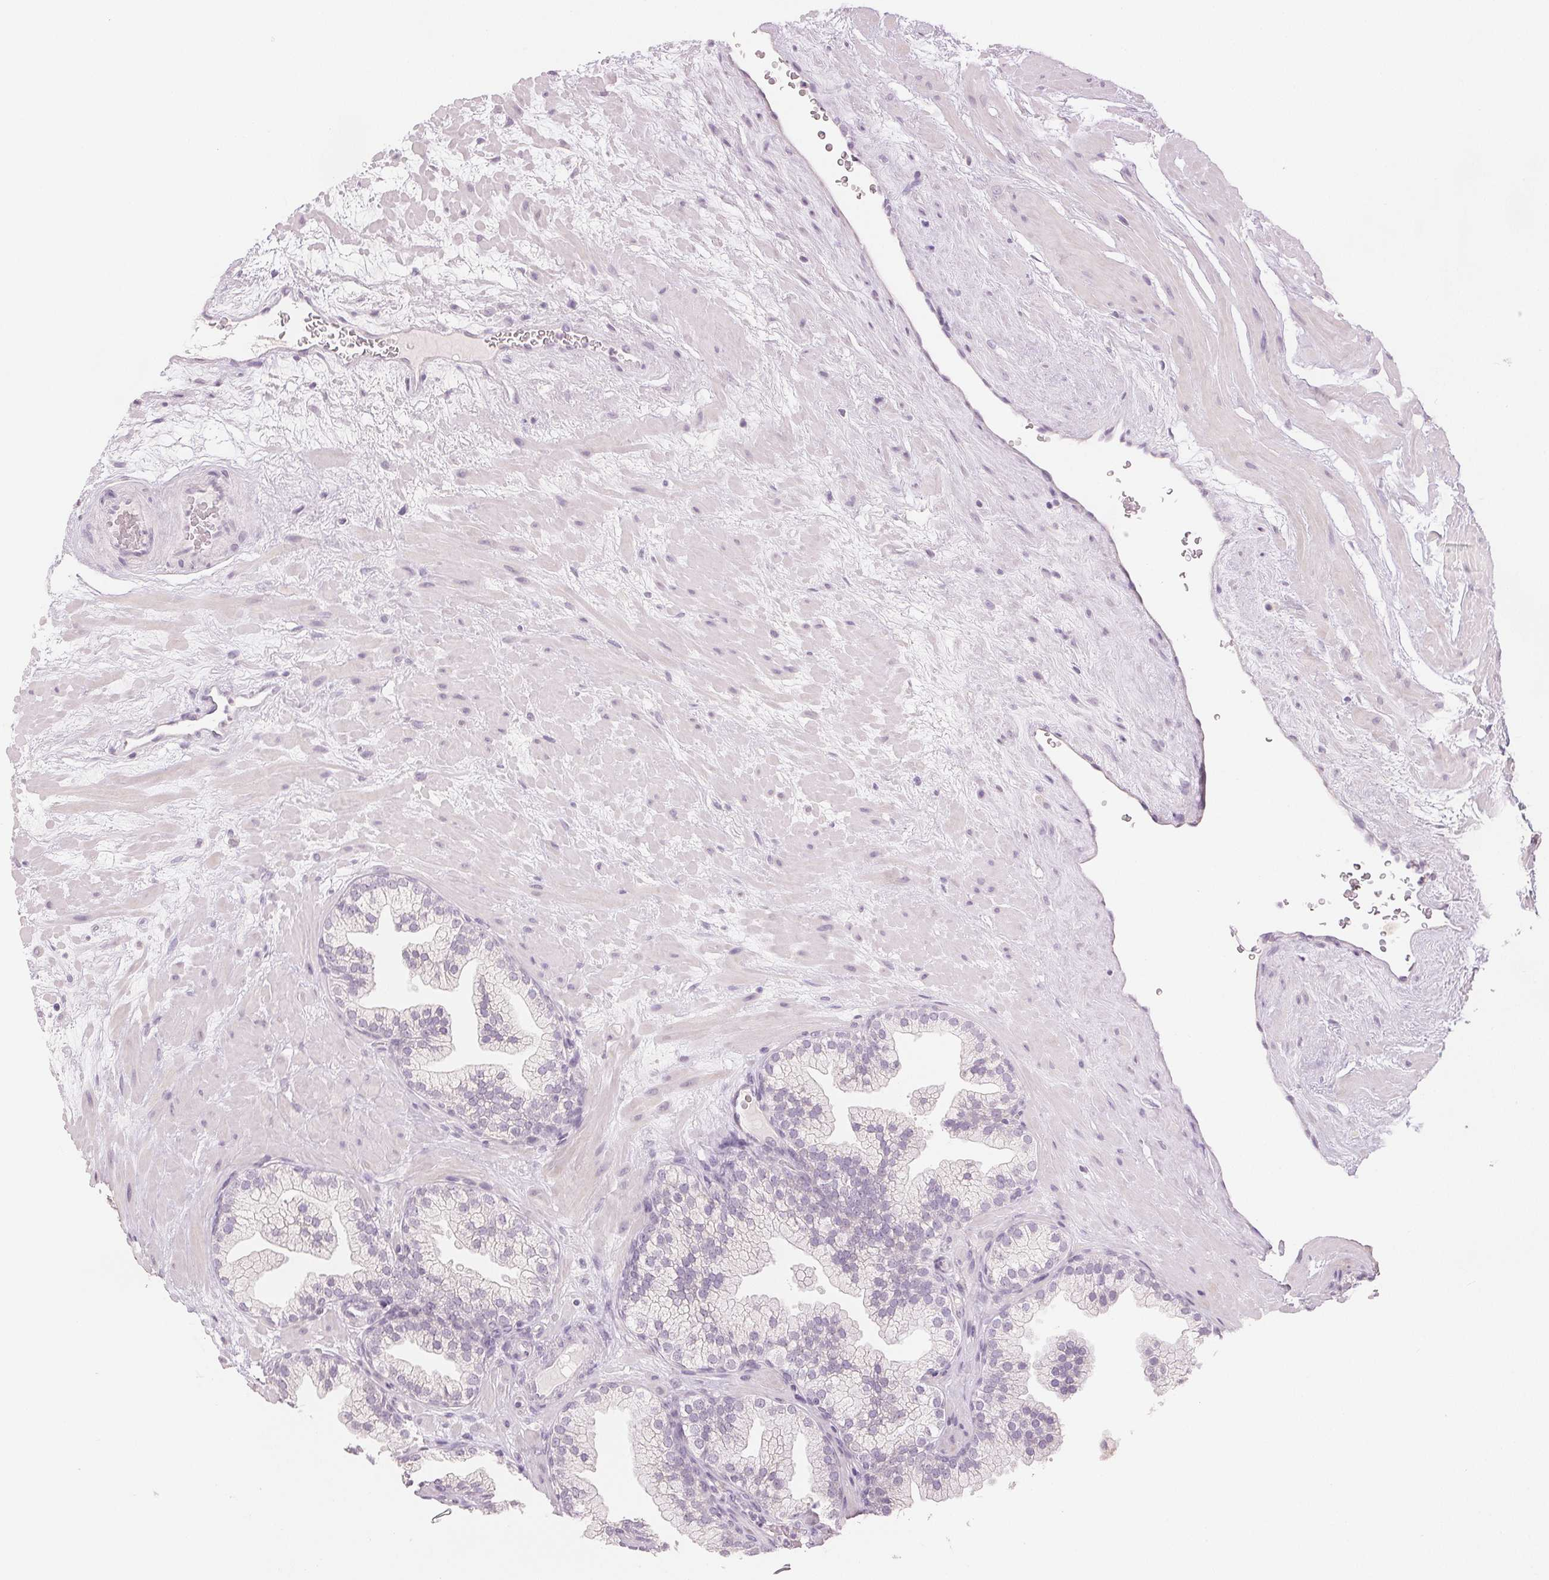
{"staining": {"intensity": "negative", "quantity": "none", "location": "none"}, "tissue": "prostate", "cell_type": "Glandular cells", "image_type": "normal", "snomed": [{"axis": "morphology", "description": "Normal tissue, NOS"}, {"axis": "topography", "description": "Prostate"}, {"axis": "topography", "description": "Peripheral nerve tissue"}], "caption": "Image shows no protein staining in glandular cells of benign prostate.", "gene": "SLC27A5", "patient": {"sex": "male", "age": 61}}